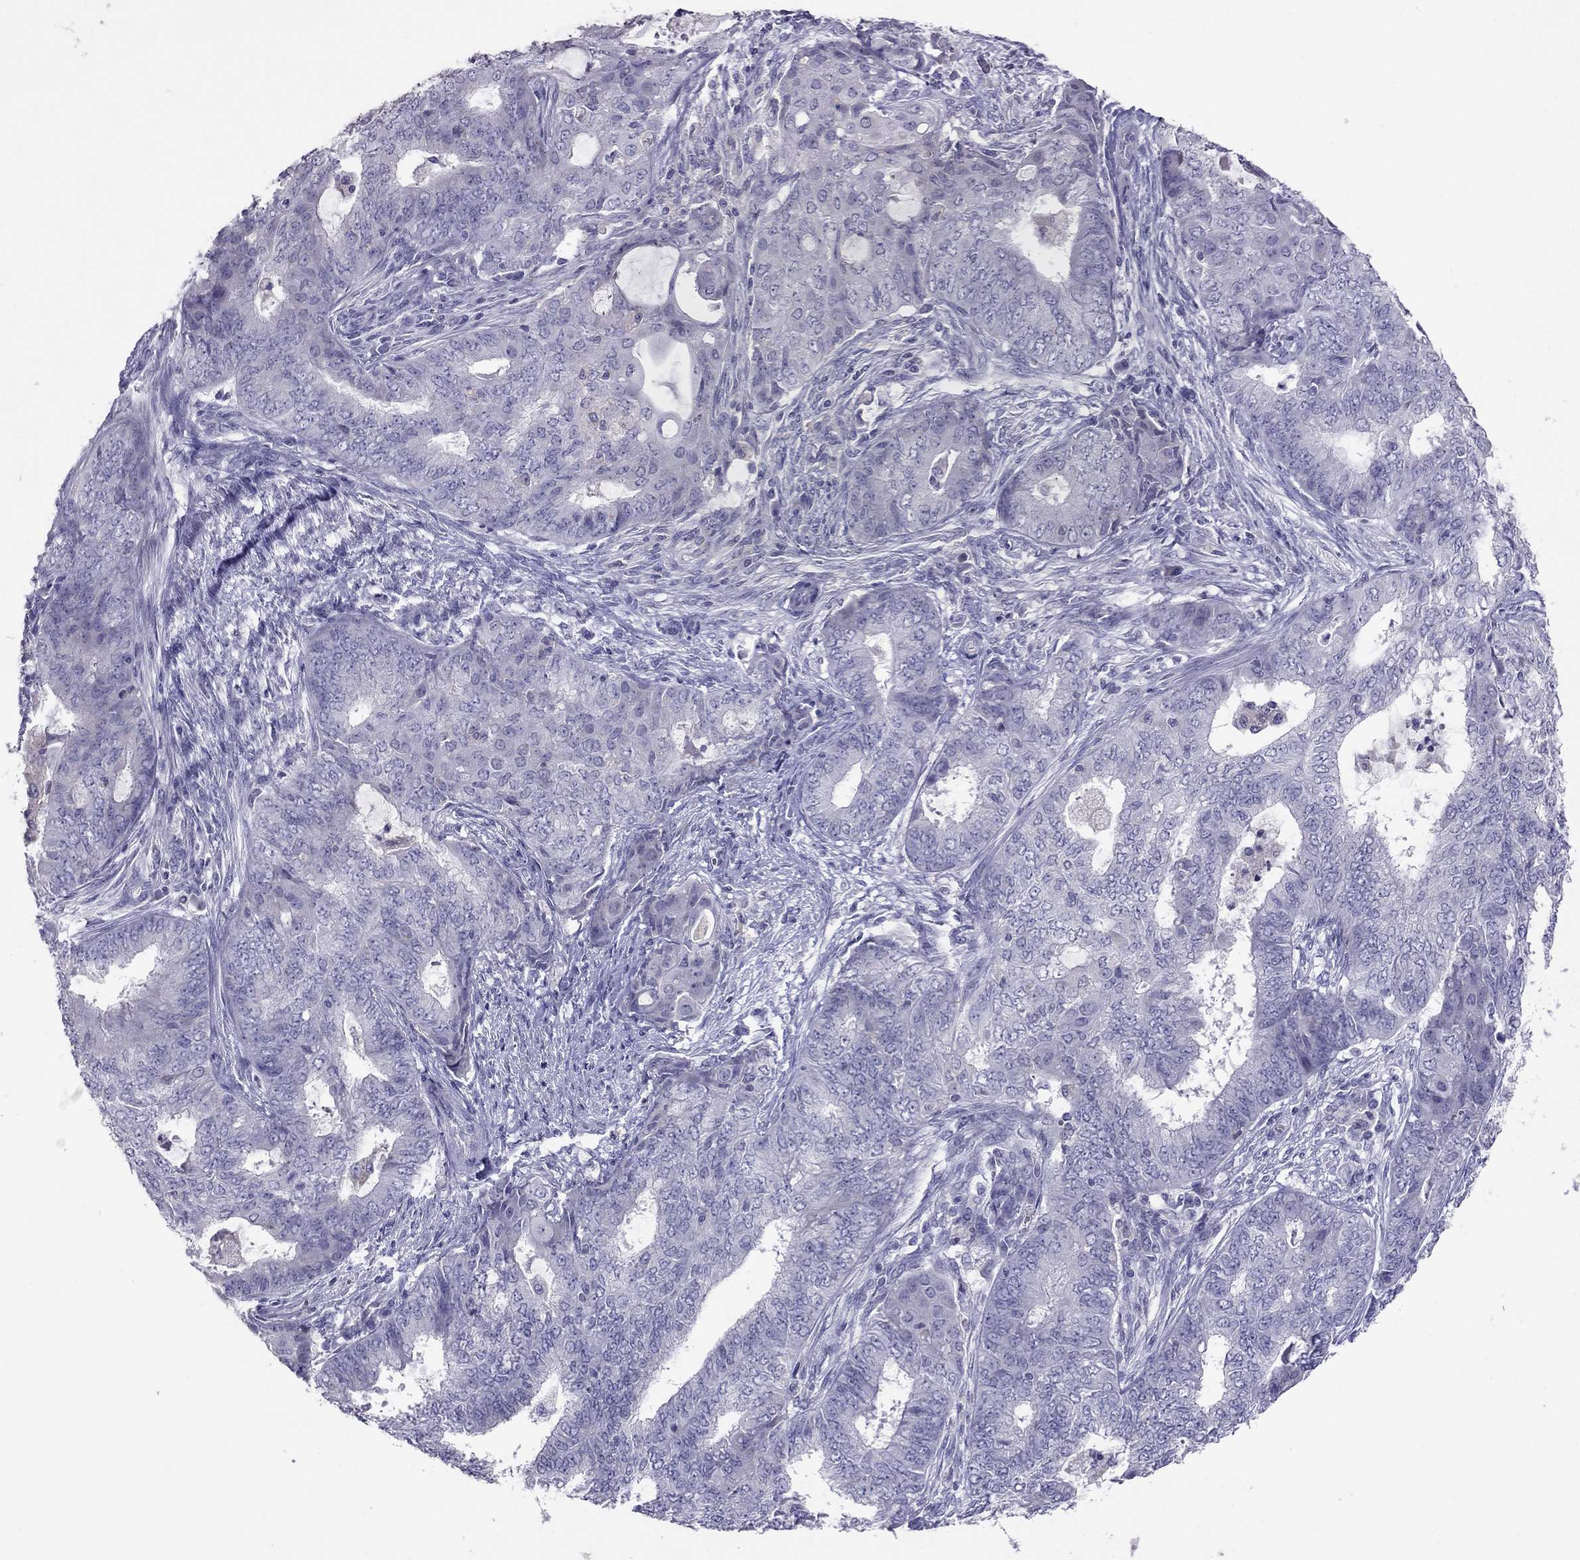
{"staining": {"intensity": "negative", "quantity": "none", "location": "none"}, "tissue": "endometrial cancer", "cell_type": "Tumor cells", "image_type": "cancer", "snomed": [{"axis": "morphology", "description": "Adenocarcinoma, NOS"}, {"axis": "topography", "description": "Endometrium"}], "caption": "IHC of human endometrial cancer reveals no positivity in tumor cells.", "gene": "RGS8", "patient": {"sex": "female", "age": 62}}